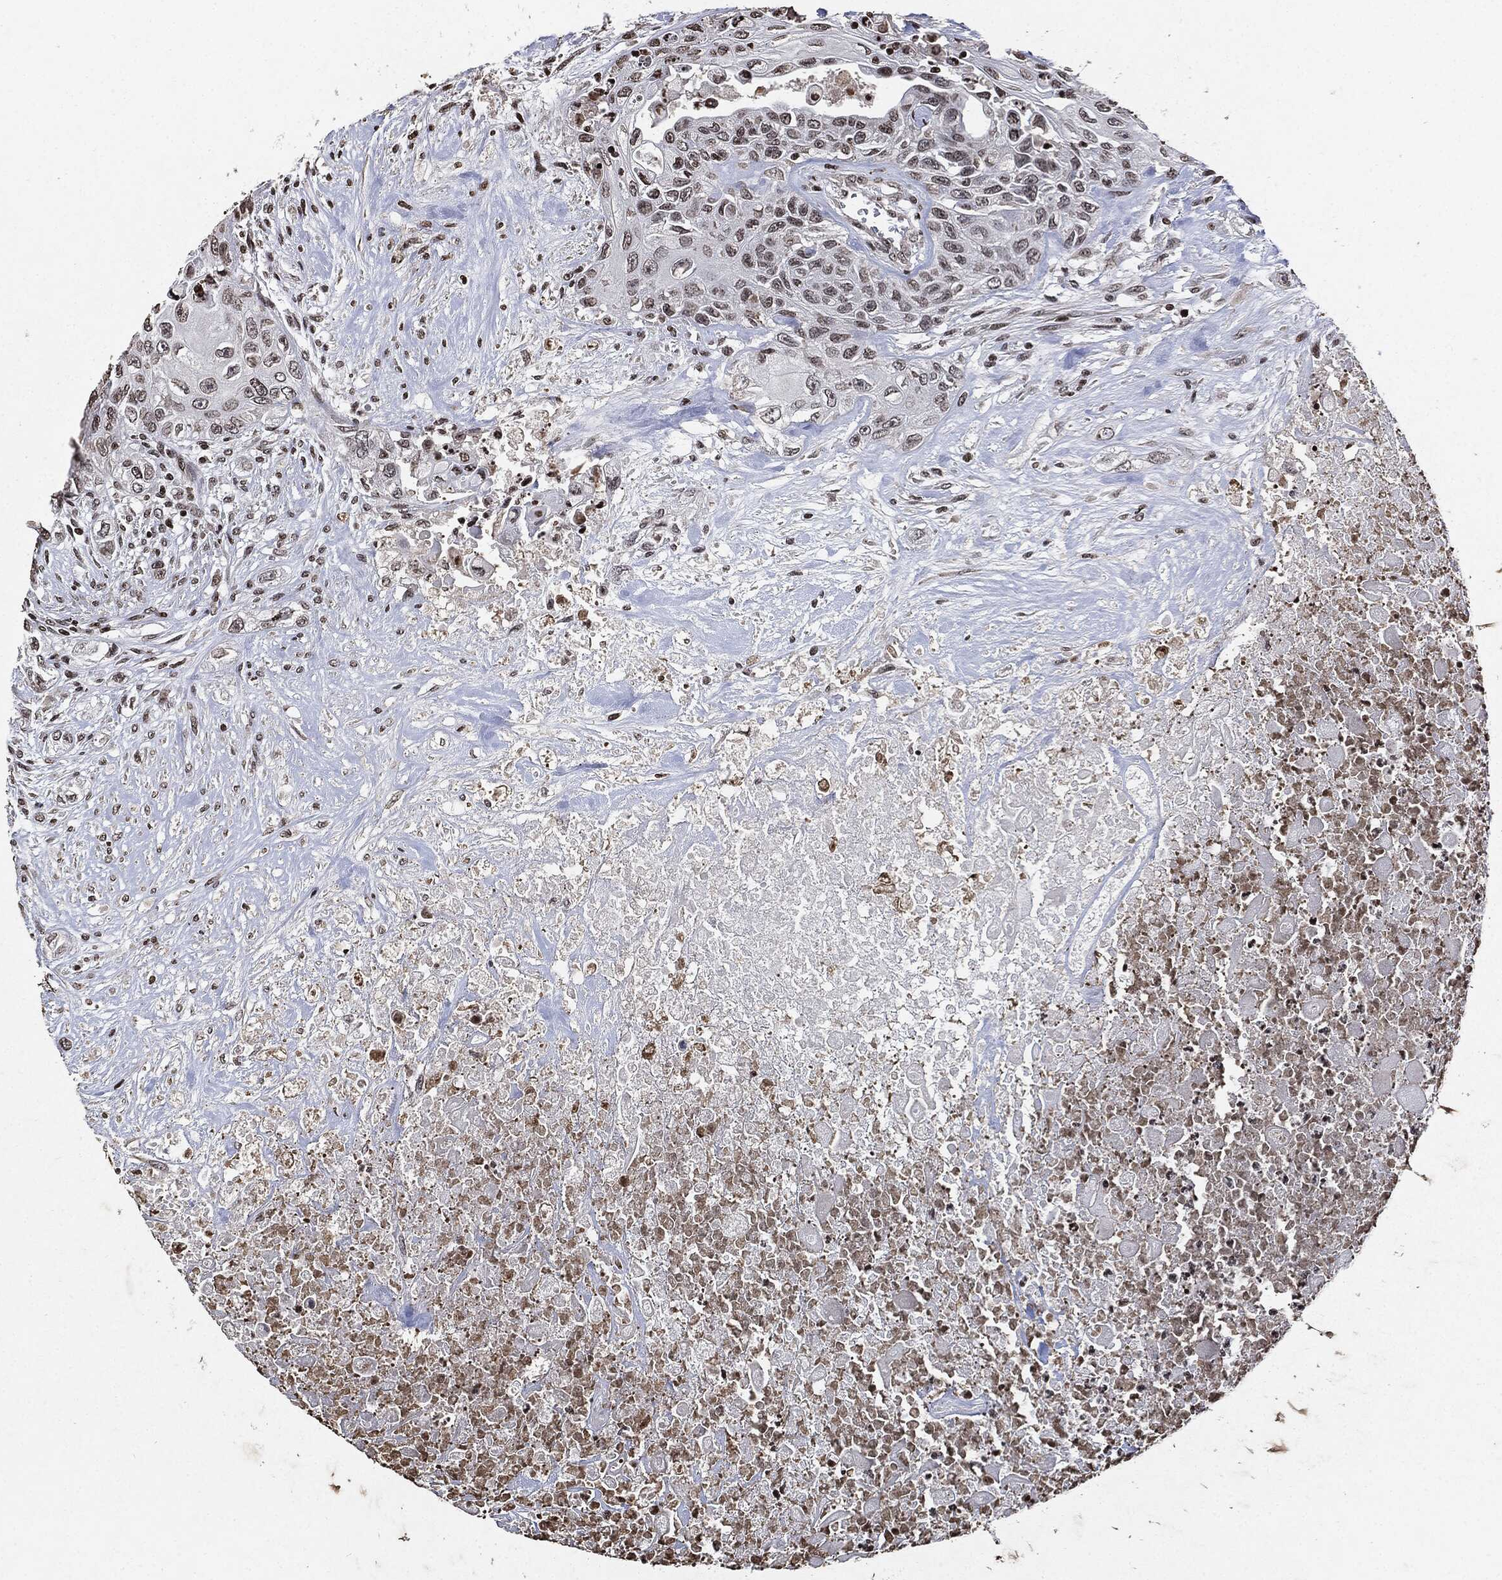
{"staining": {"intensity": "negative", "quantity": "none", "location": "none"}, "tissue": "urothelial cancer", "cell_type": "Tumor cells", "image_type": "cancer", "snomed": [{"axis": "morphology", "description": "Urothelial carcinoma, High grade"}, {"axis": "topography", "description": "Urinary bladder"}], "caption": "Tumor cells are negative for protein expression in human high-grade urothelial carcinoma.", "gene": "JUN", "patient": {"sex": "female", "age": 56}}